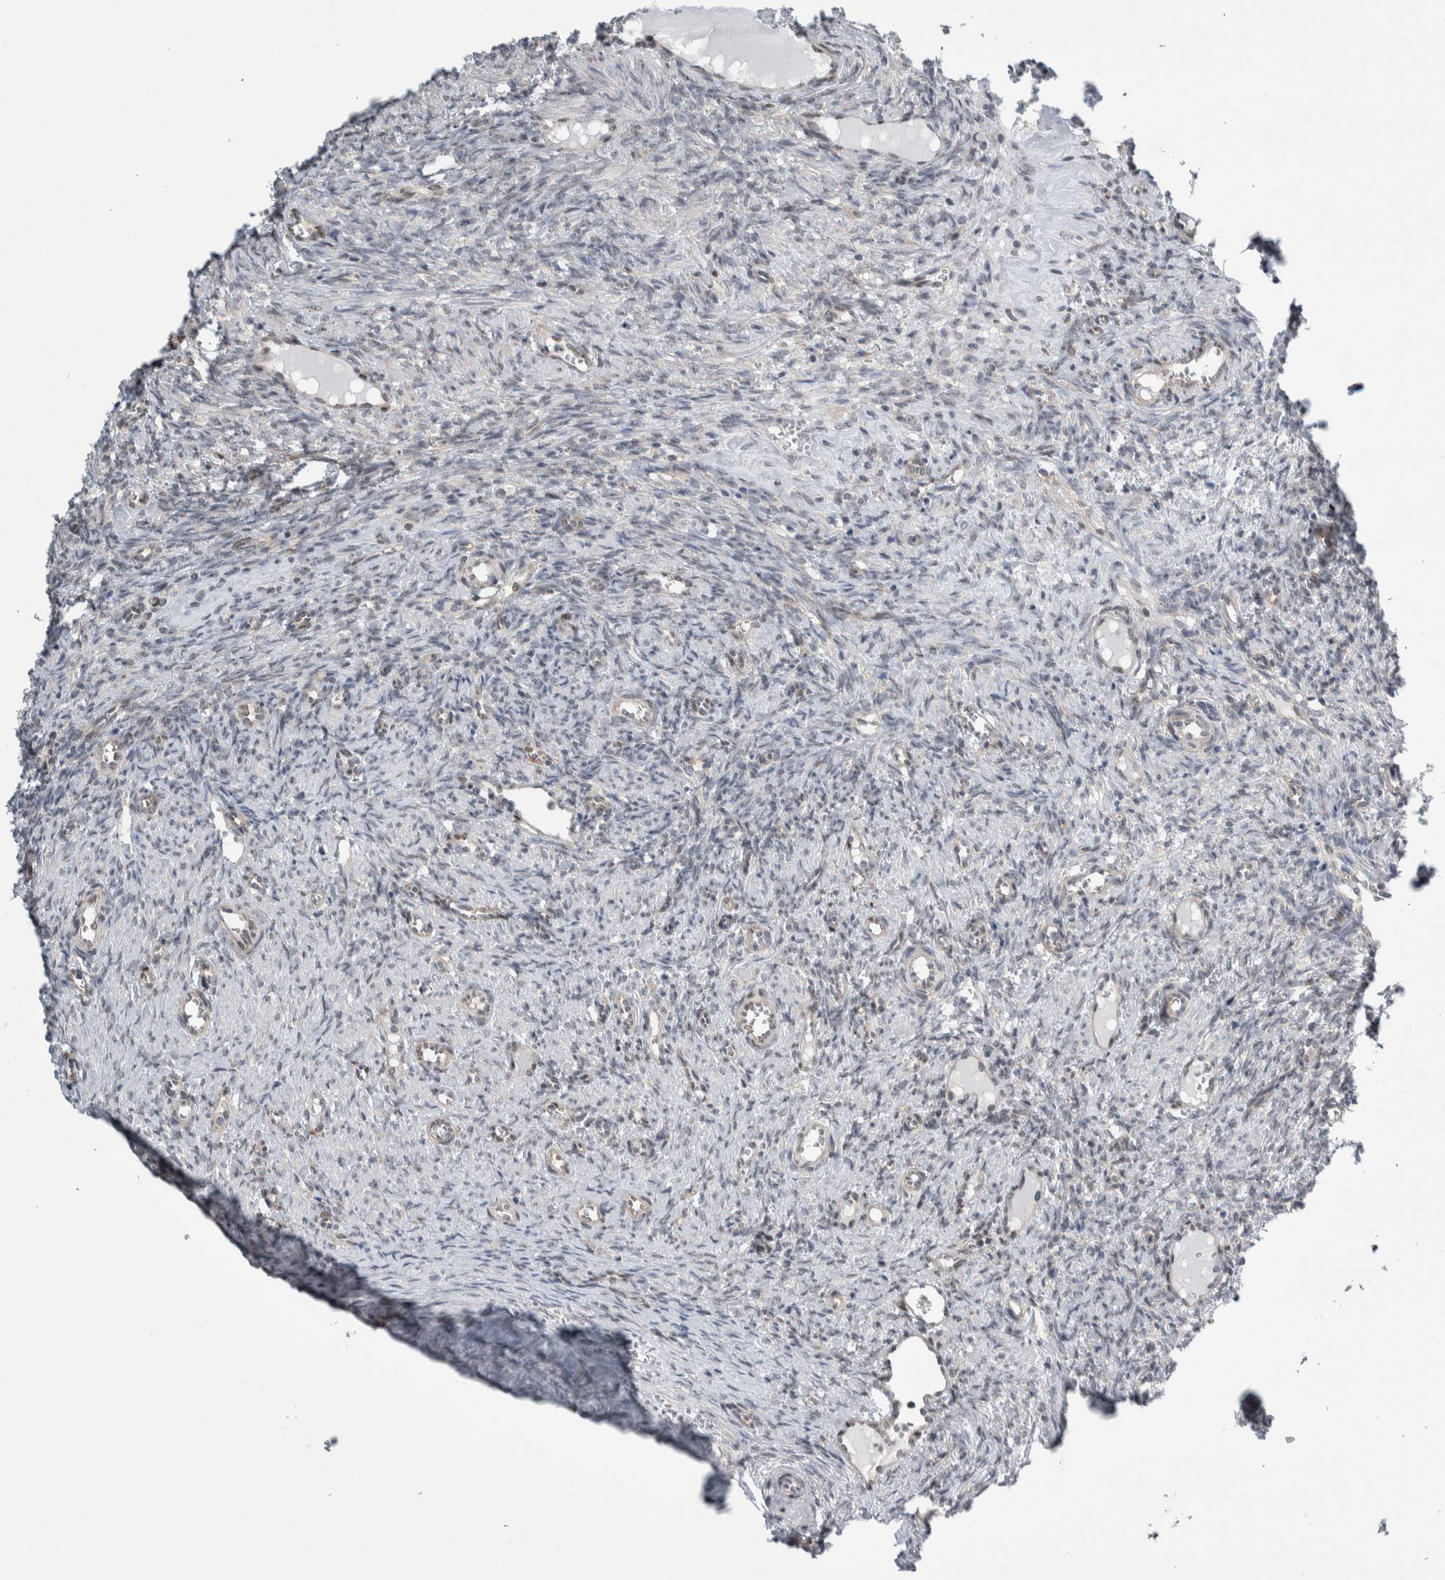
{"staining": {"intensity": "strong", "quantity": ">75%", "location": "cytoplasmic/membranous,nuclear"}, "tissue": "ovary", "cell_type": "Follicle cells", "image_type": "normal", "snomed": [{"axis": "morphology", "description": "Normal tissue, NOS"}, {"axis": "topography", "description": "Ovary"}], "caption": "A high-resolution micrograph shows immunohistochemistry (IHC) staining of benign ovary, which reveals strong cytoplasmic/membranous,nuclear positivity in approximately >75% of follicle cells.", "gene": "TAX1BP1", "patient": {"sex": "female", "age": 41}}